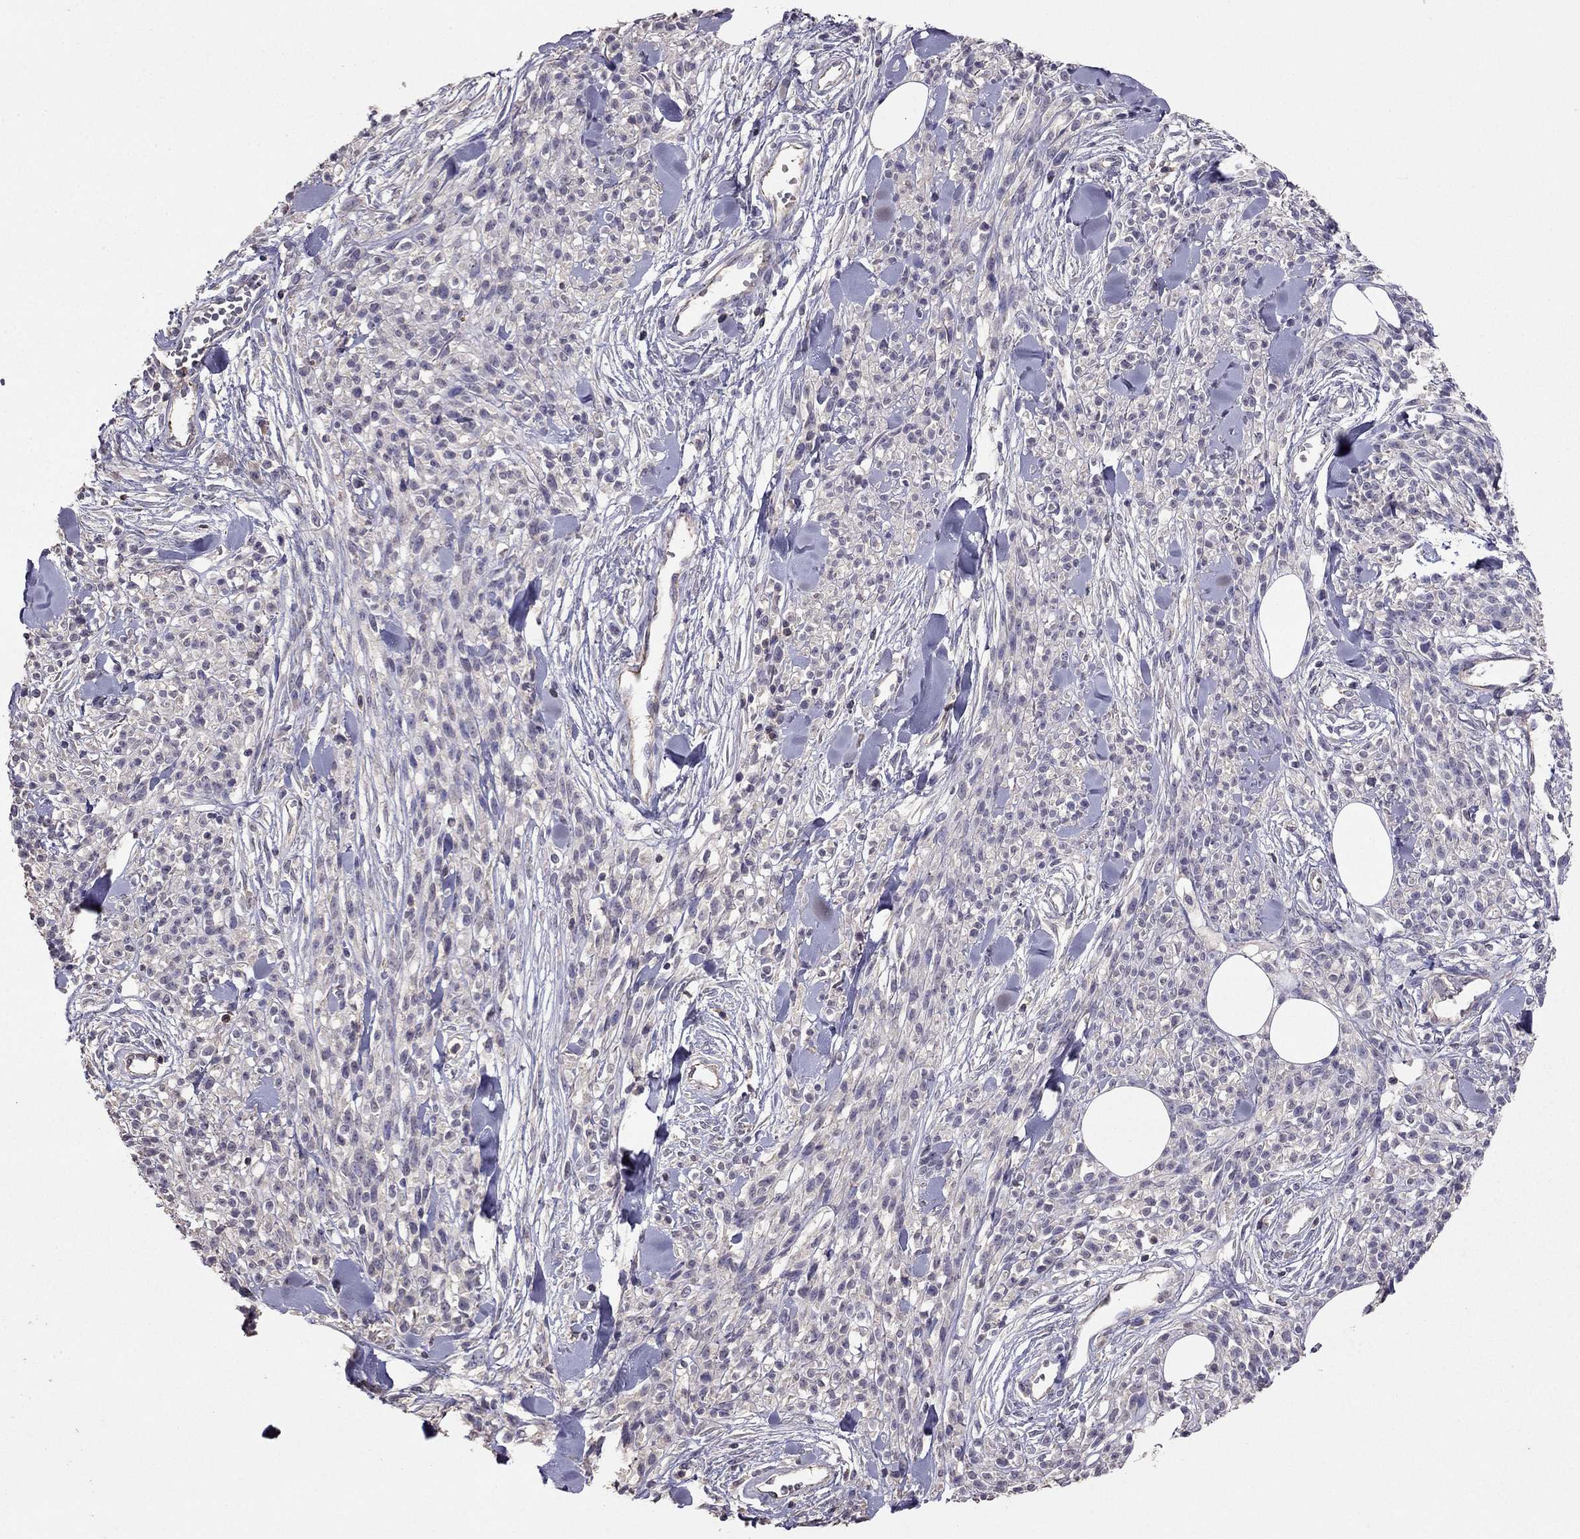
{"staining": {"intensity": "negative", "quantity": "none", "location": "none"}, "tissue": "melanoma", "cell_type": "Tumor cells", "image_type": "cancer", "snomed": [{"axis": "morphology", "description": "Malignant melanoma, NOS"}, {"axis": "topography", "description": "Skin"}, {"axis": "topography", "description": "Skin of trunk"}], "caption": "Immunohistochemistry of human melanoma demonstrates no positivity in tumor cells.", "gene": "RFLNB", "patient": {"sex": "male", "age": 74}}